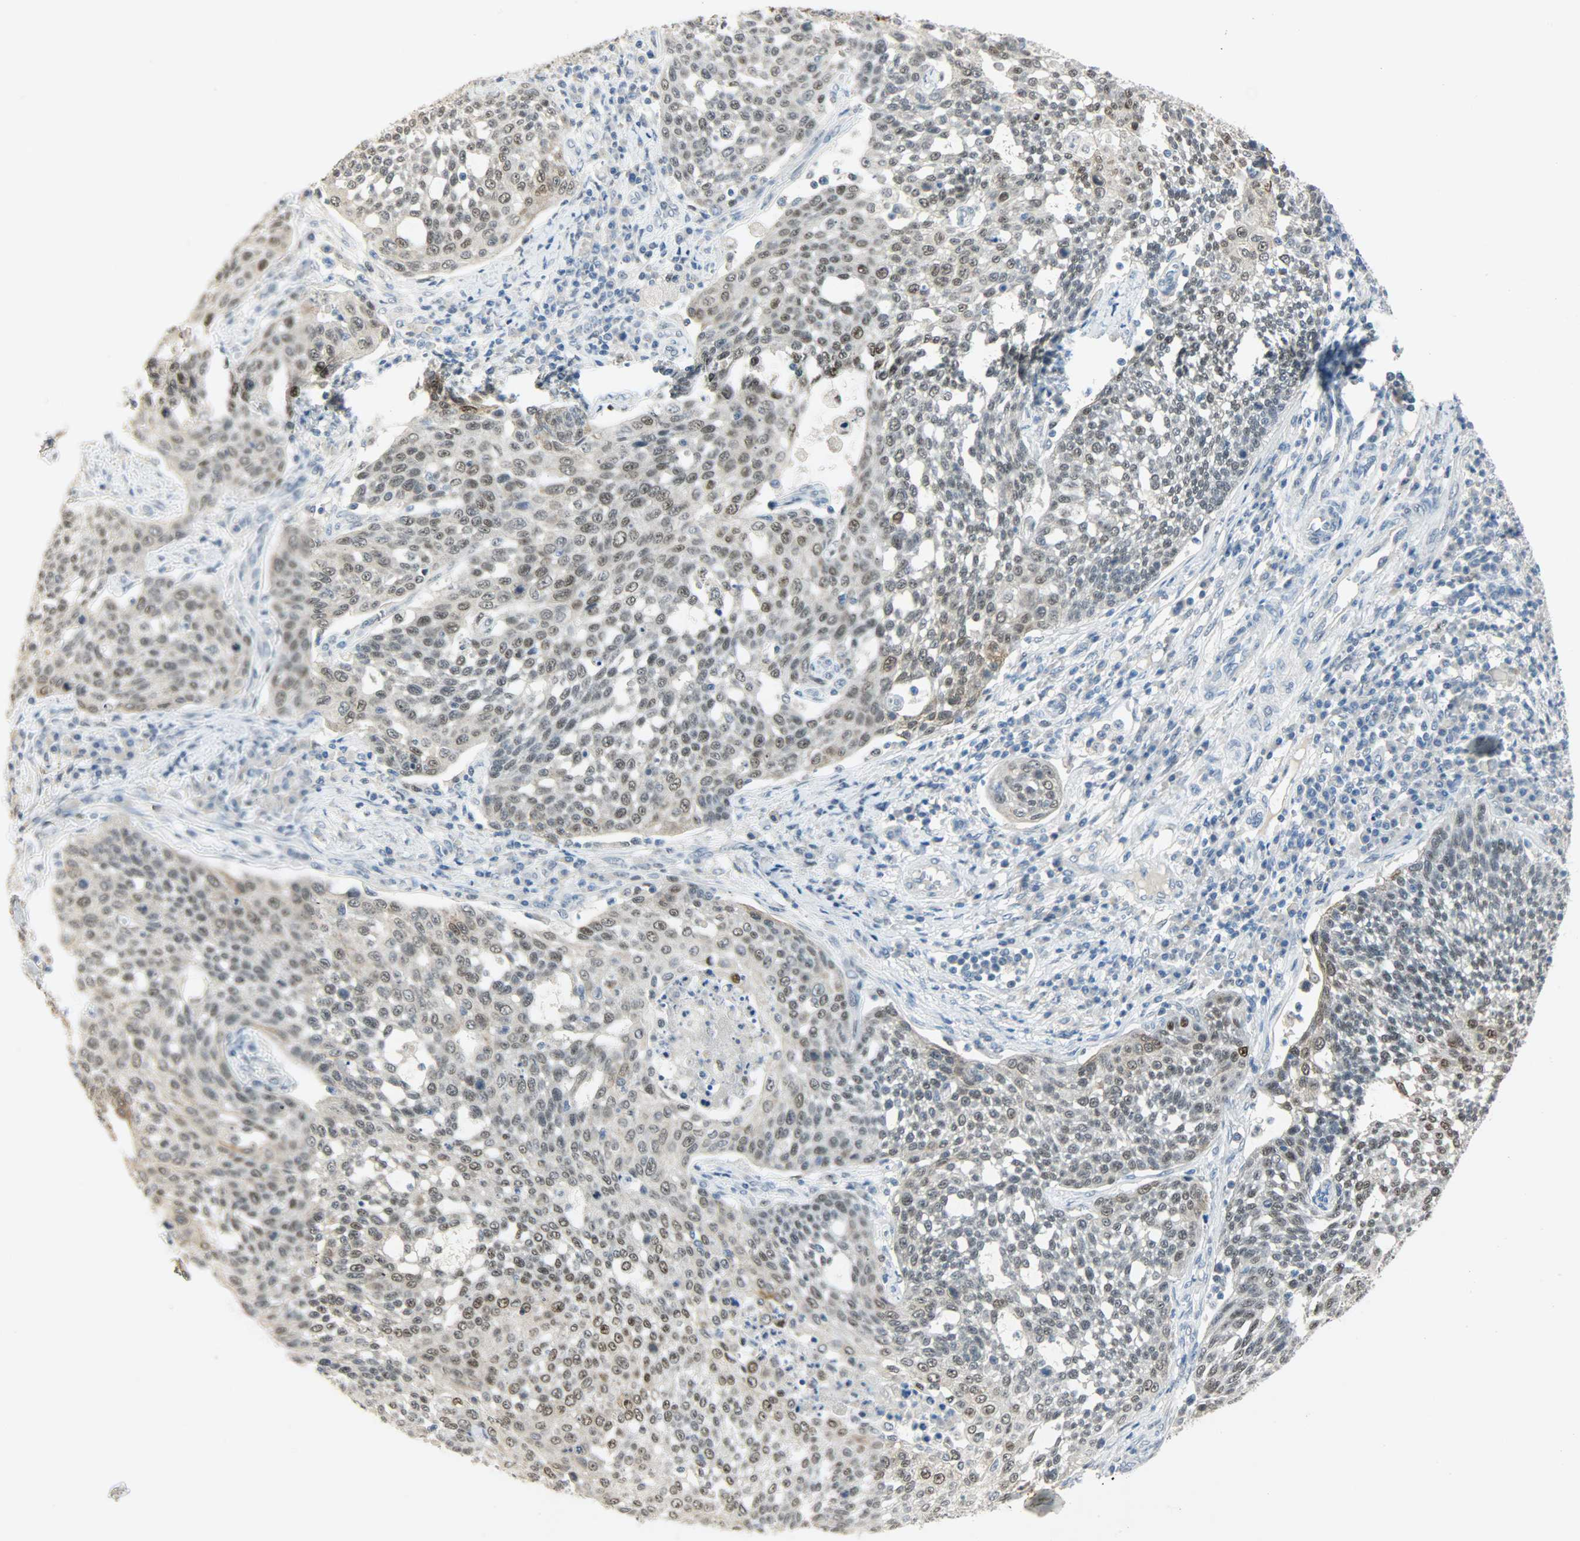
{"staining": {"intensity": "moderate", "quantity": ">75%", "location": "cytoplasmic/membranous,nuclear"}, "tissue": "cervical cancer", "cell_type": "Tumor cells", "image_type": "cancer", "snomed": [{"axis": "morphology", "description": "Squamous cell carcinoma, NOS"}, {"axis": "topography", "description": "Cervix"}], "caption": "About >75% of tumor cells in human cervical squamous cell carcinoma demonstrate moderate cytoplasmic/membranous and nuclear protein staining as visualized by brown immunohistochemical staining.", "gene": "PPARG", "patient": {"sex": "female", "age": 34}}